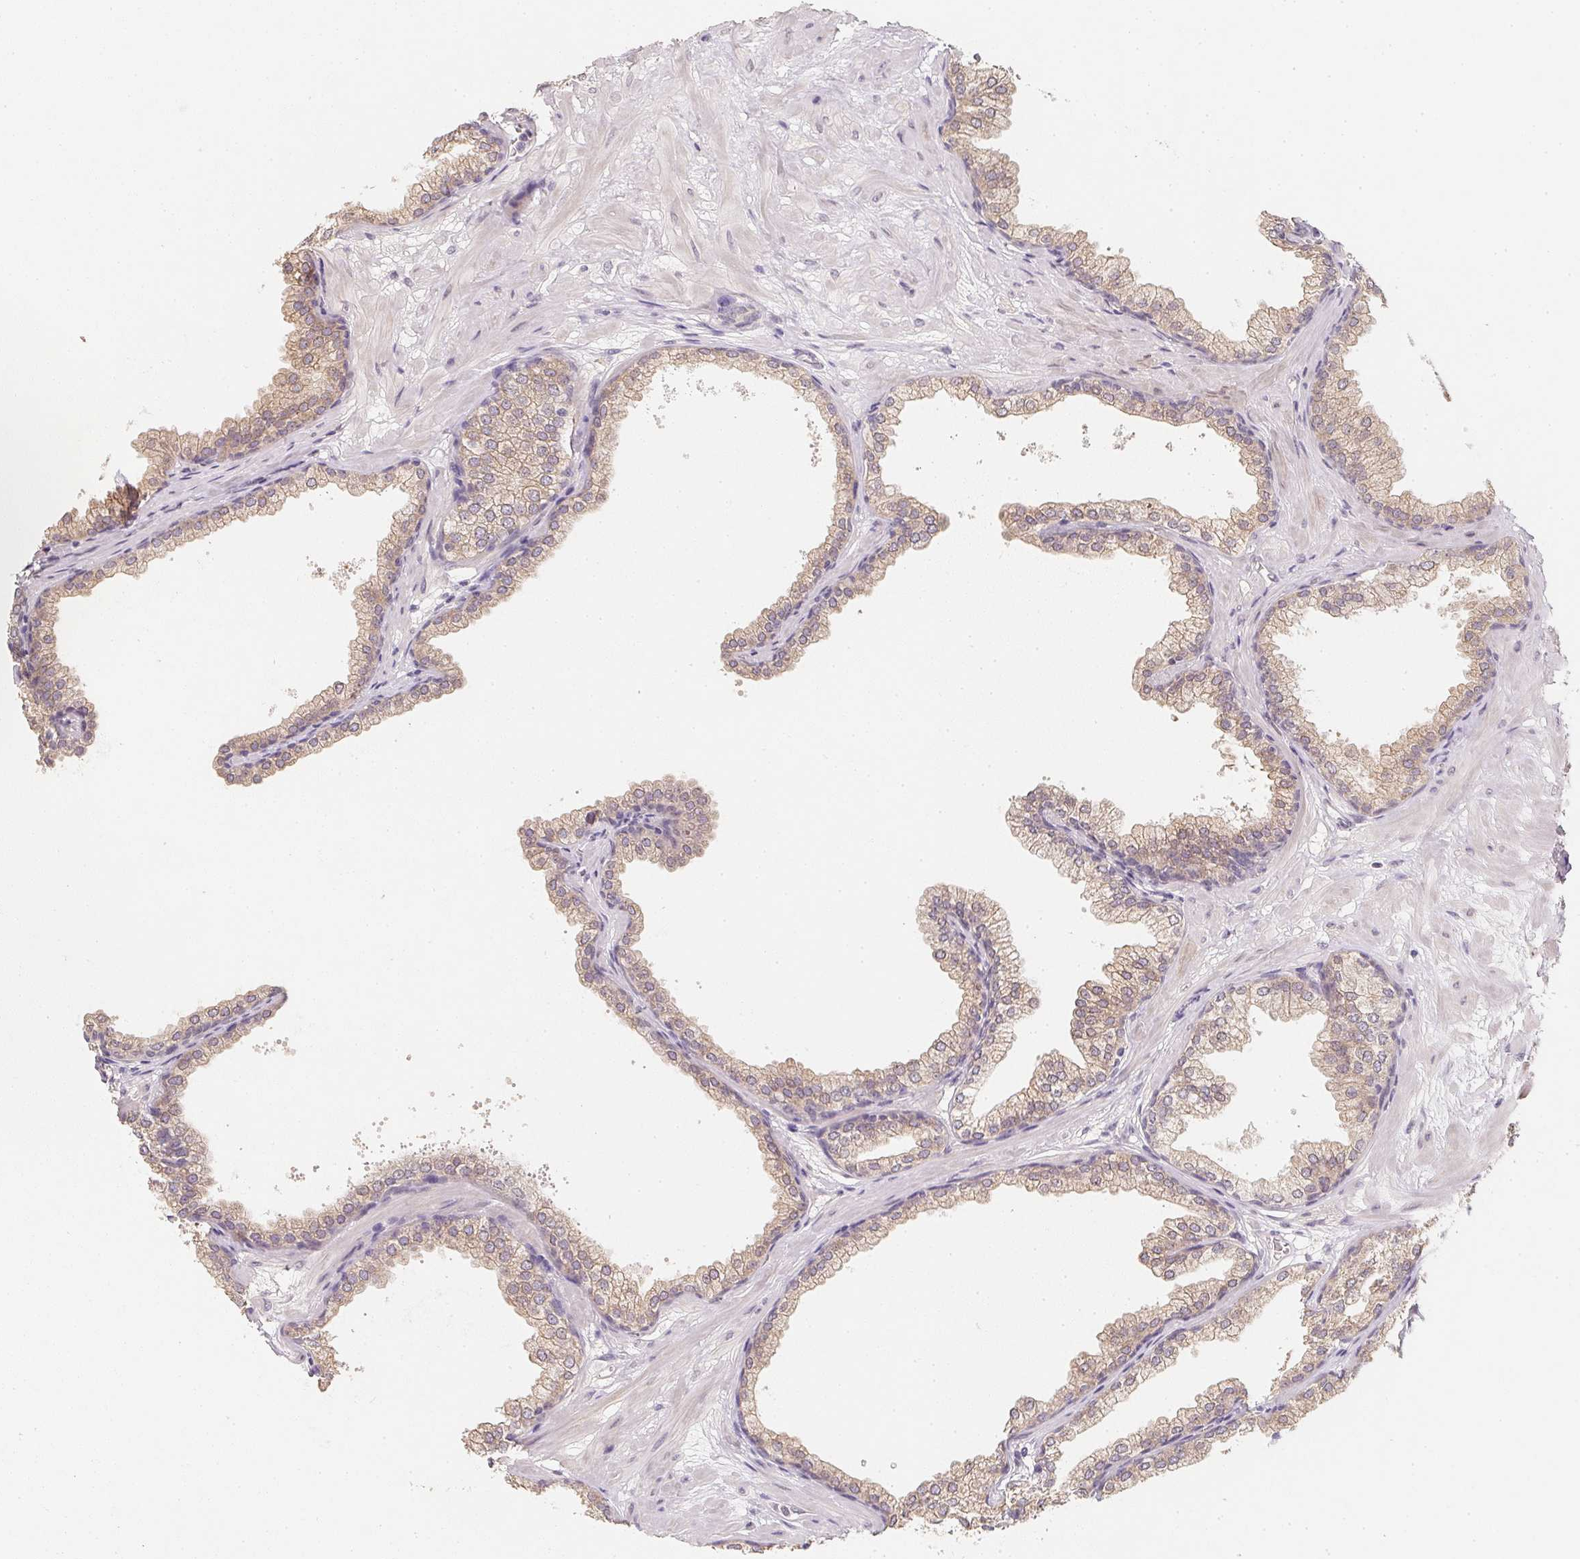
{"staining": {"intensity": "weak", "quantity": "25%-75%", "location": "cytoplasmic/membranous"}, "tissue": "prostate", "cell_type": "Glandular cells", "image_type": "normal", "snomed": [{"axis": "morphology", "description": "Normal tissue, NOS"}, {"axis": "topography", "description": "Prostate"}], "caption": "Brown immunohistochemical staining in unremarkable human prostate exhibits weak cytoplasmic/membranous positivity in about 25%-75% of glandular cells.", "gene": "SOAT1", "patient": {"sex": "male", "age": 37}}